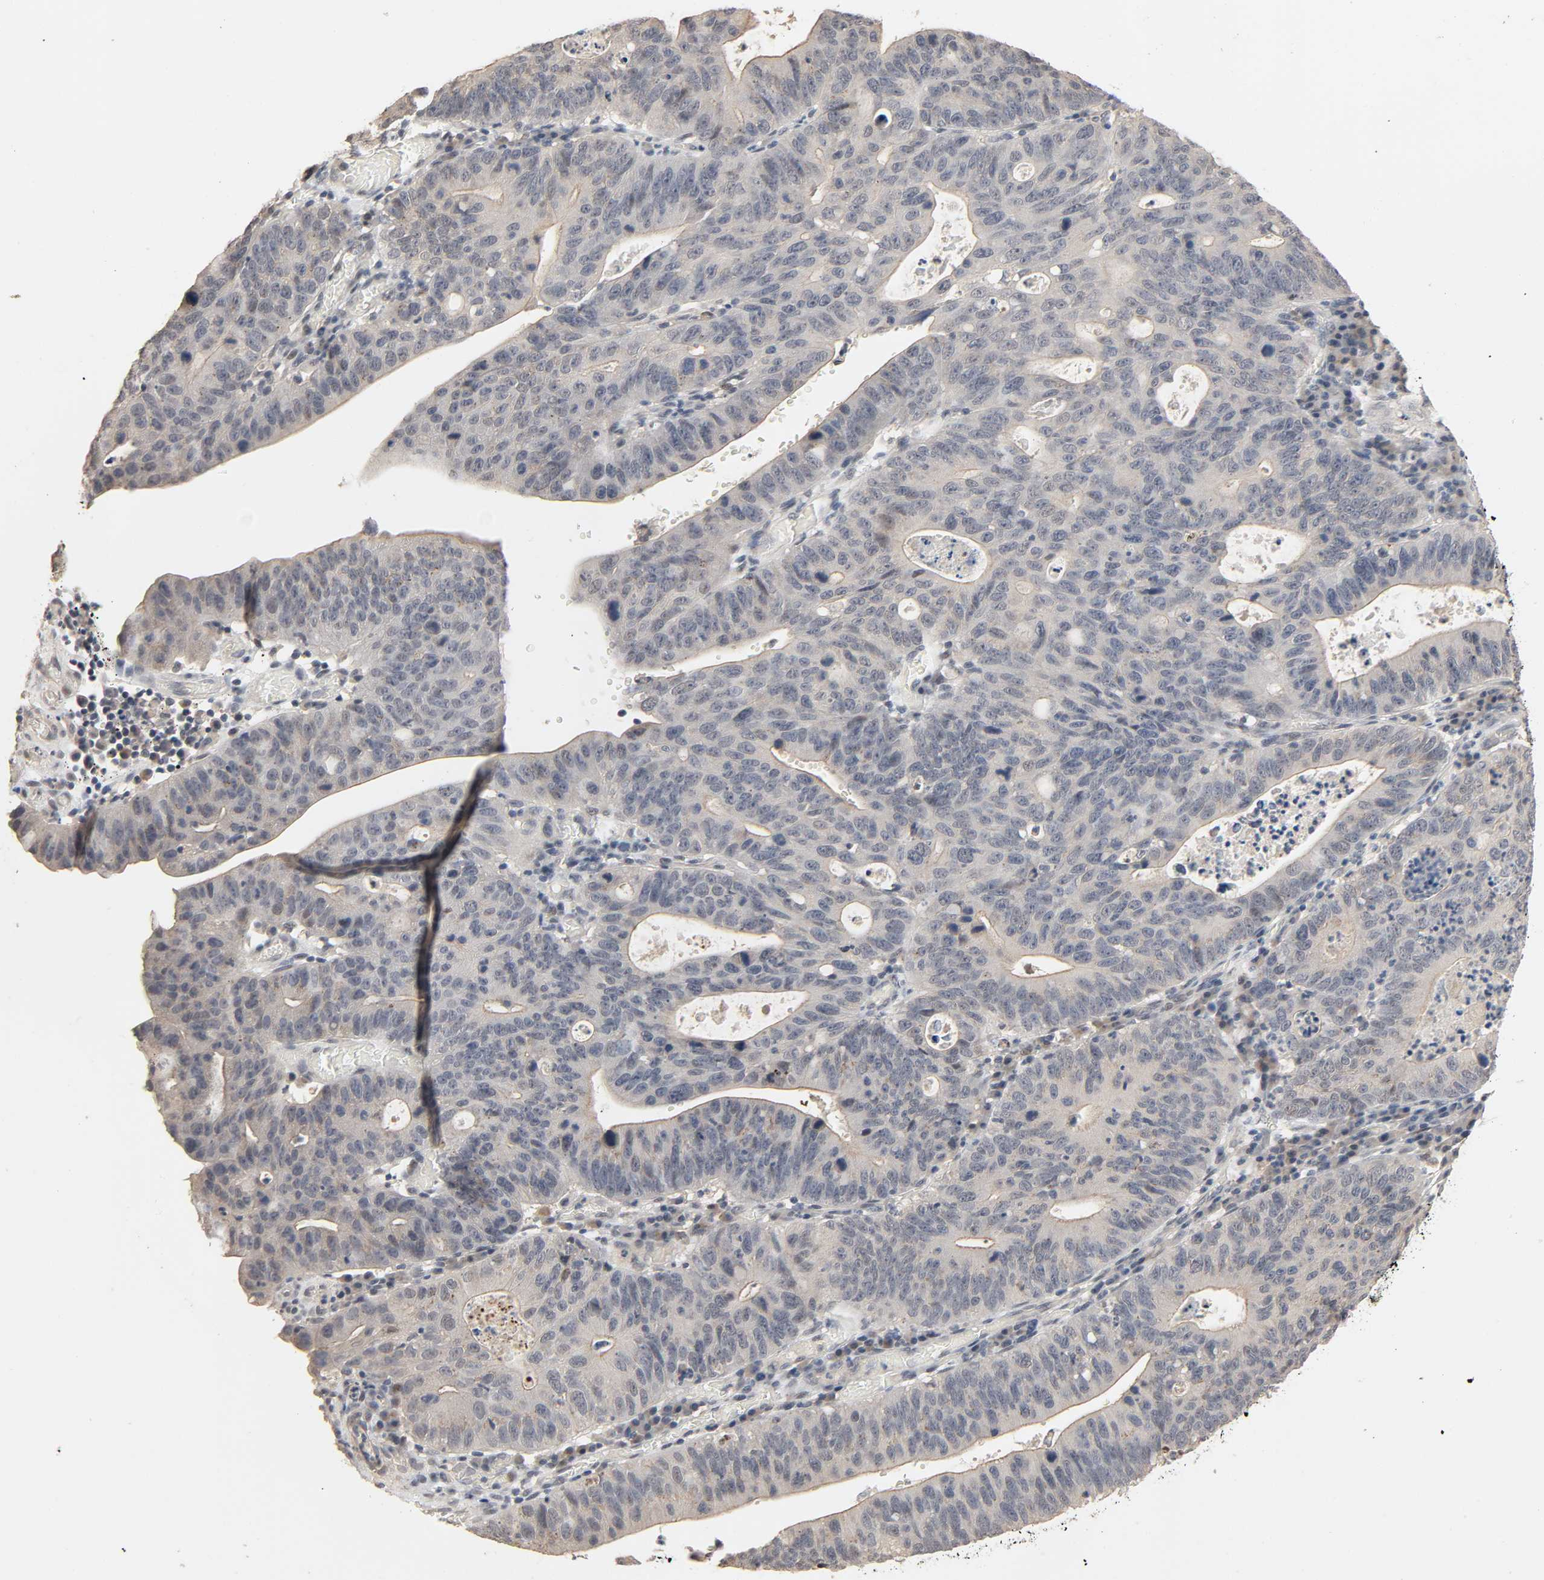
{"staining": {"intensity": "negative", "quantity": "none", "location": "none"}, "tissue": "stomach cancer", "cell_type": "Tumor cells", "image_type": "cancer", "snomed": [{"axis": "morphology", "description": "Adenocarcinoma, NOS"}, {"axis": "topography", "description": "Stomach"}], "caption": "Immunohistochemistry of stomach cancer (adenocarcinoma) reveals no staining in tumor cells. (Immunohistochemistry (ihc), brightfield microscopy, high magnification).", "gene": "MAGEA8", "patient": {"sex": "male", "age": 59}}